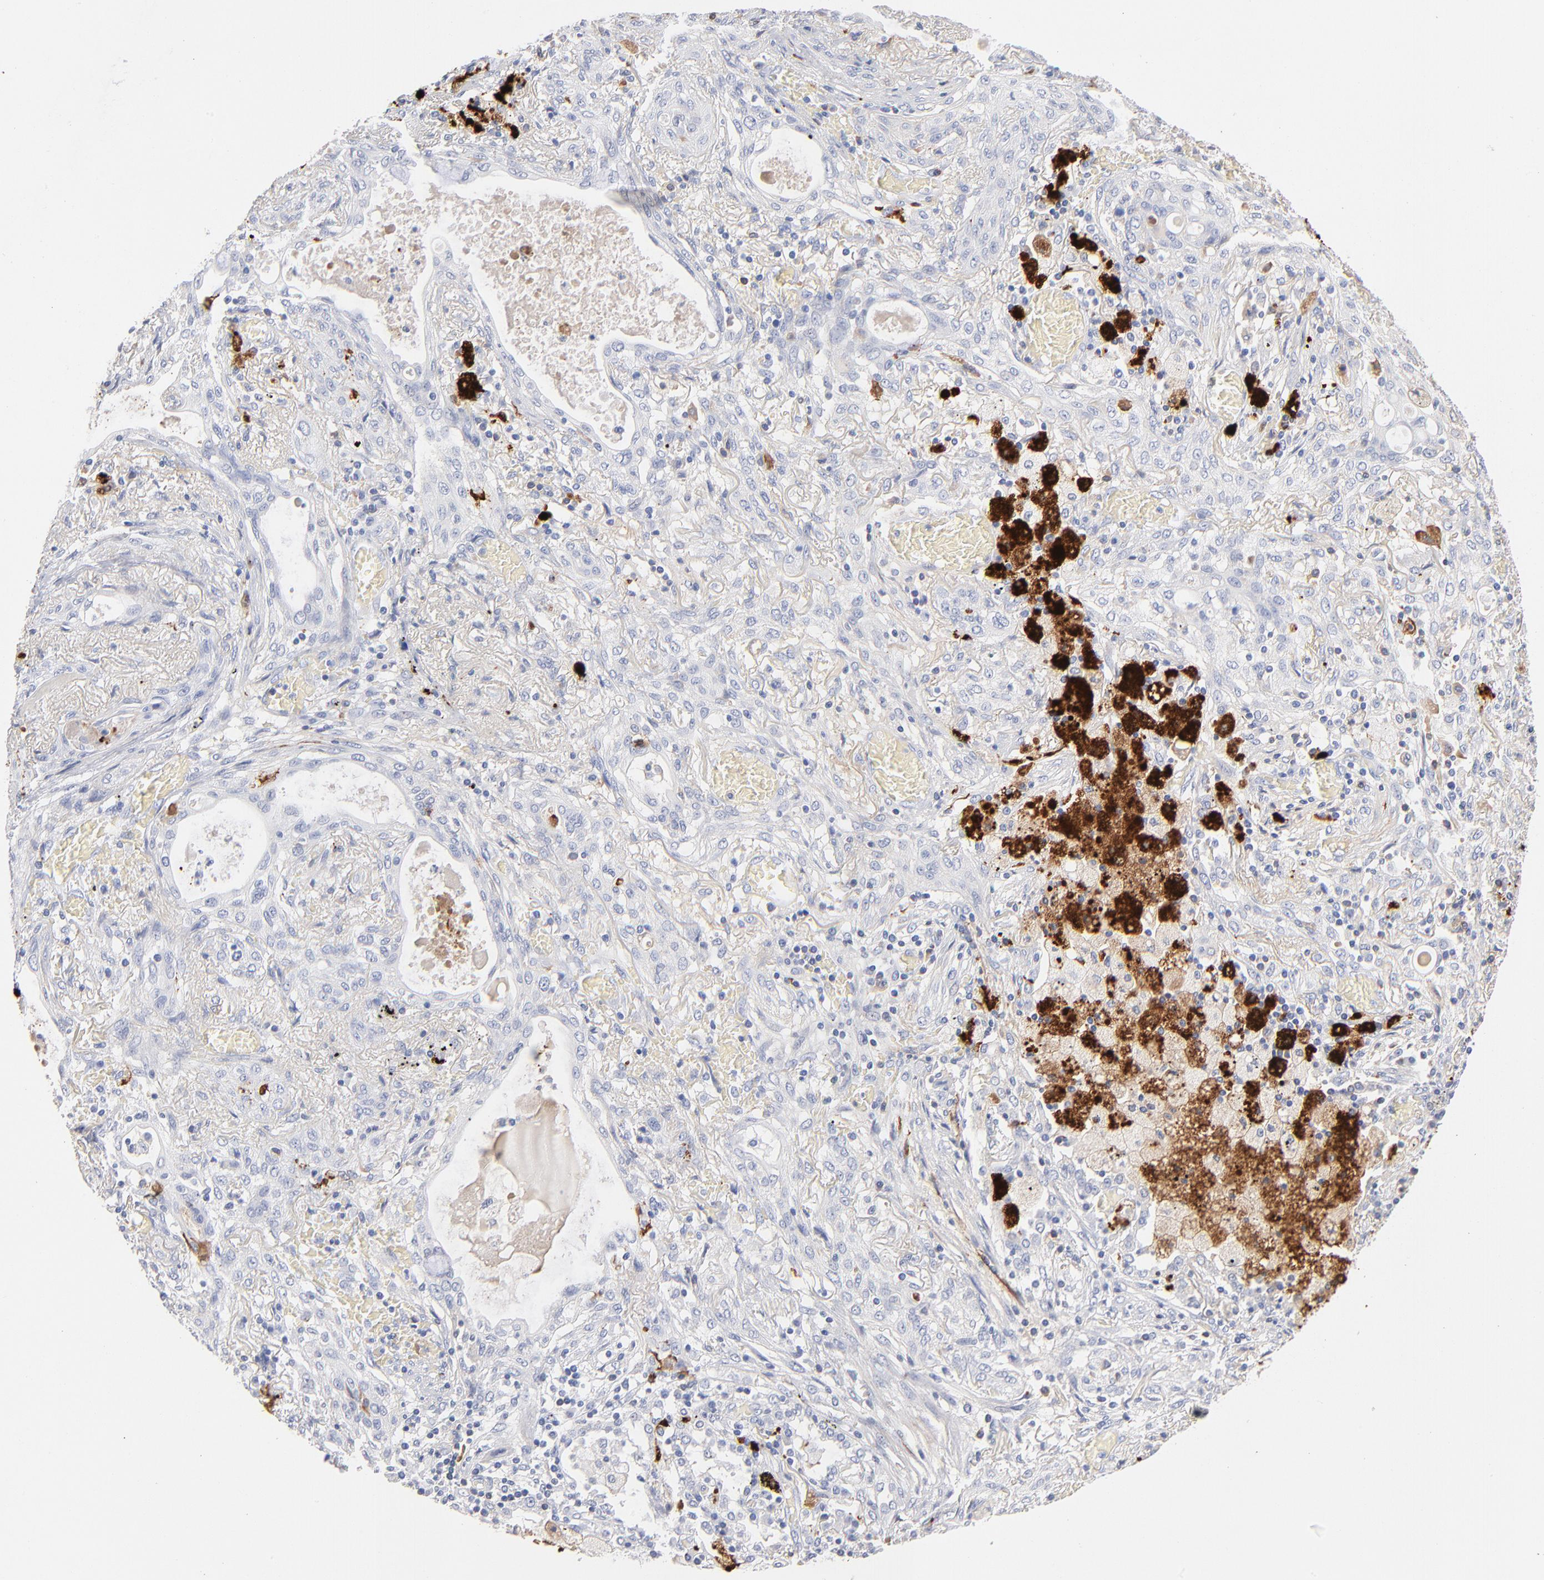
{"staining": {"intensity": "negative", "quantity": "none", "location": "none"}, "tissue": "lung cancer", "cell_type": "Tumor cells", "image_type": "cancer", "snomed": [{"axis": "morphology", "description": "Squamous cell carcinoma, NOS"}, {"axis": "topography", "description": "Lung"}], "caption": "Lung squamous cell carcinoma was stained to show a protein in brown. There is no significant positivity in tumor cells. Nuclei are stained in blue.", "gene": "APOH", "patient": {"sex": "female", "age": 47}}